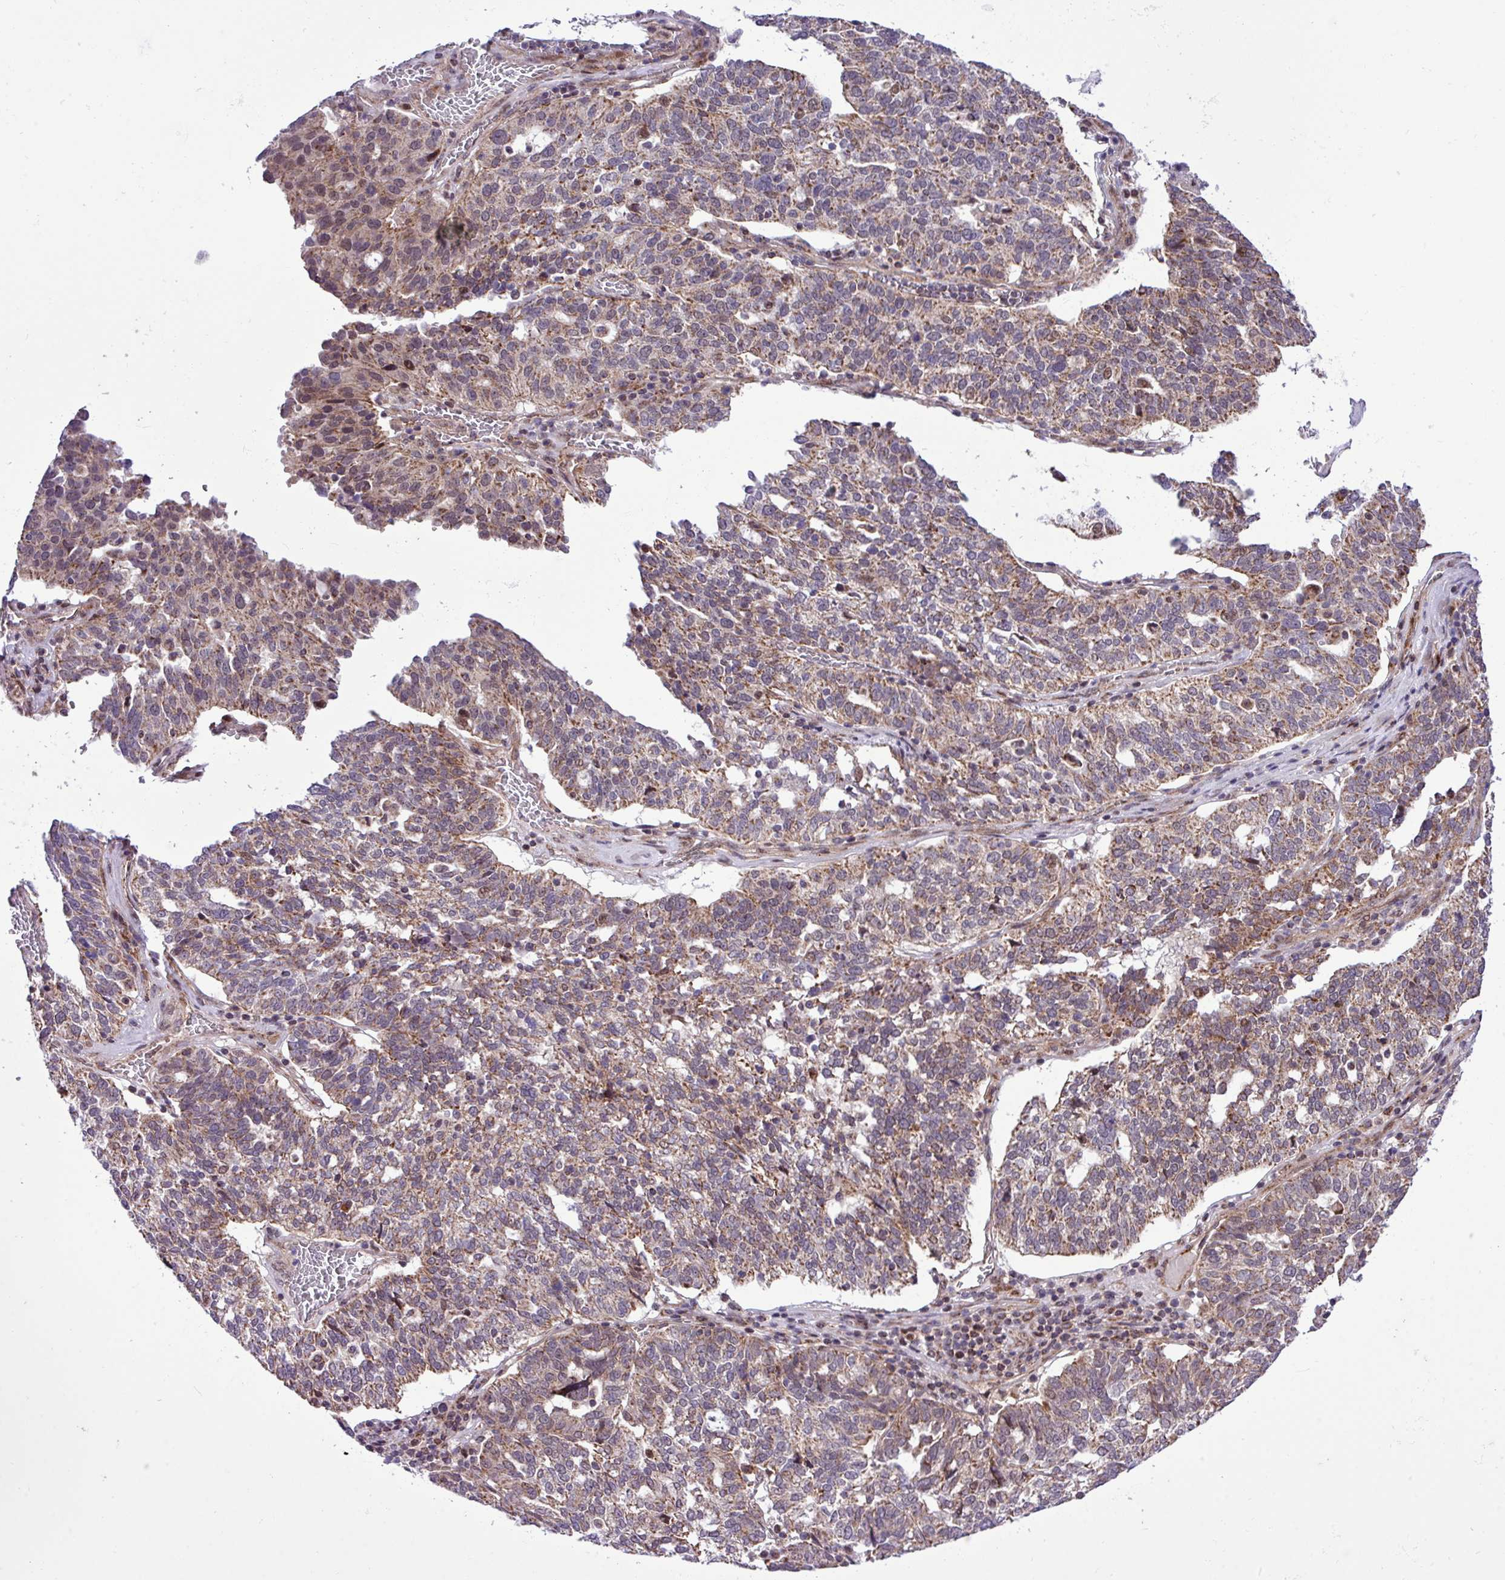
{"staining": {"intensity": "moderate", "quantity": "25%-75%", "location": "cytoplasmic/membranous"}, "tissue": "ovarian cancer", "cell_type": "Tumor cells", "image_type": "cancer", "snomed": [{"axis": "morphology", "description": "Cystadenocarcinoma, serous, NOS"}, {"axis": "topography", "description": "Ovary"}], "caption": "This histopathology image reveals IHC staining of ovarian cancer, with medium moderate cytoplasmic/membranous staining in approximately 25%-75% of tumor cells.", "gene": "B3GNT9", "patient": {"sex": "female", "age": 59}}